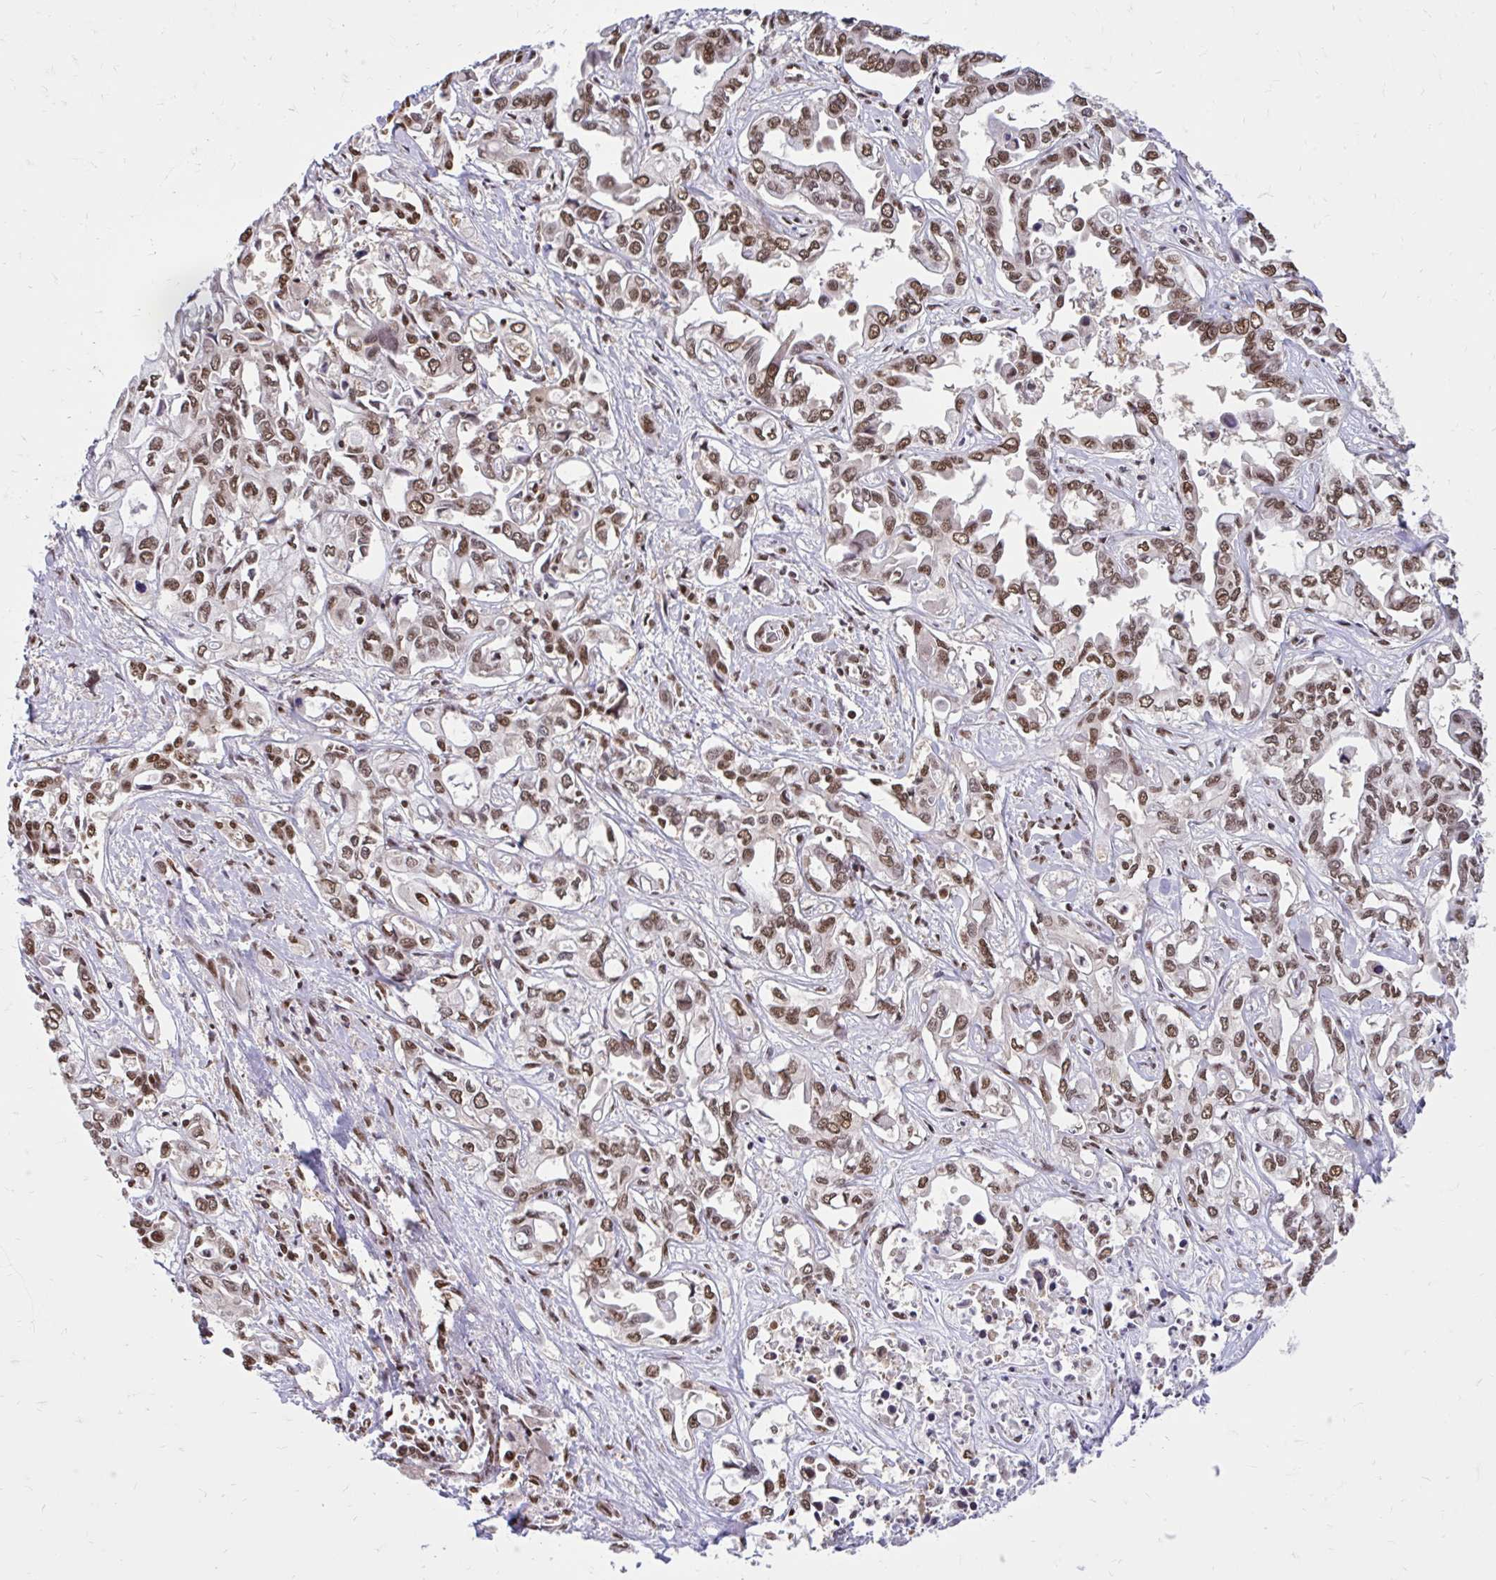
{"staining": {"intensity": "moderate", "quantity": ">75%", "location": "nuclear"}, "tissue": "liver cancer", "cell_type": "Tumor cells", "image_type": "cancer", "snomed": [{"axis": "morphology", "description": "Cholangiocarcinoma"}, {"axis": "topography", "description": "Liver"}], "caption": "This is an image of IHC staining of liver cancer (cholangiocarcinoma), which shows moderate expression in the nuclear of tumor cells.", "gene": "ABCA9", "patient": {"sex": "female", "age": 64}}